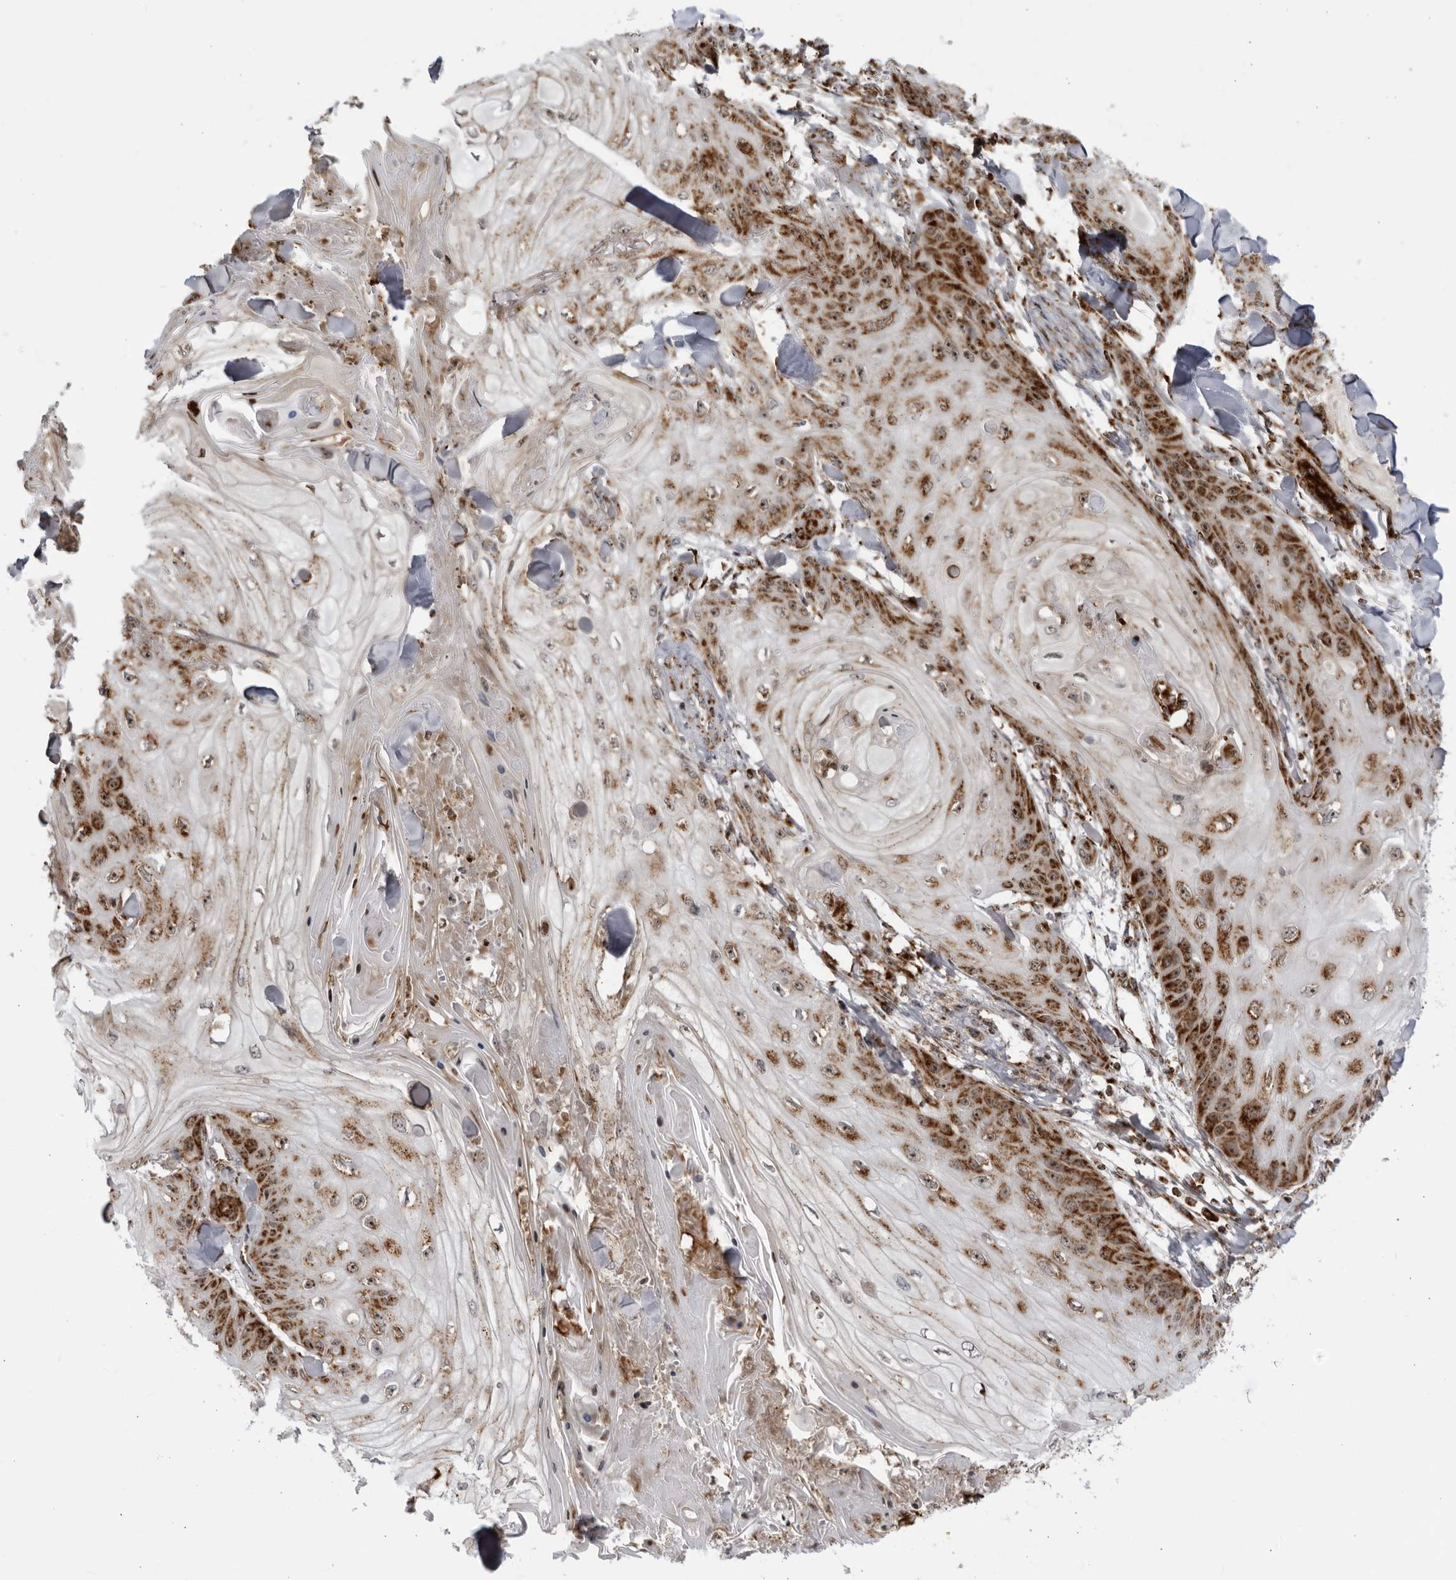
{"staining": {"intensity": "strong", "quantity": ">75%", "location": "cytoplasmic/membranous,nuclear"}, "tissue": "skin cancer", "cell_type": "Tumor cells", "image_type": "cancer", "snomed": [{"axis": "morphology", "description": "Squamous cell carcinoma, NOS"}, {"axis": "topography", "description": "Skin"}], "caption": "A brown stain highlights strong cytoplasmic/membranous and nuclear staining of a protein in skin cancer tumor cells. The staining was performed using DAB (3,3'-diaminobenzidine), with brown indicating positive protein expression. Nuclei are stained blue with hematoxylin.", "gene": "RBM34", "patient": {"sex": "male", "age": 74}}